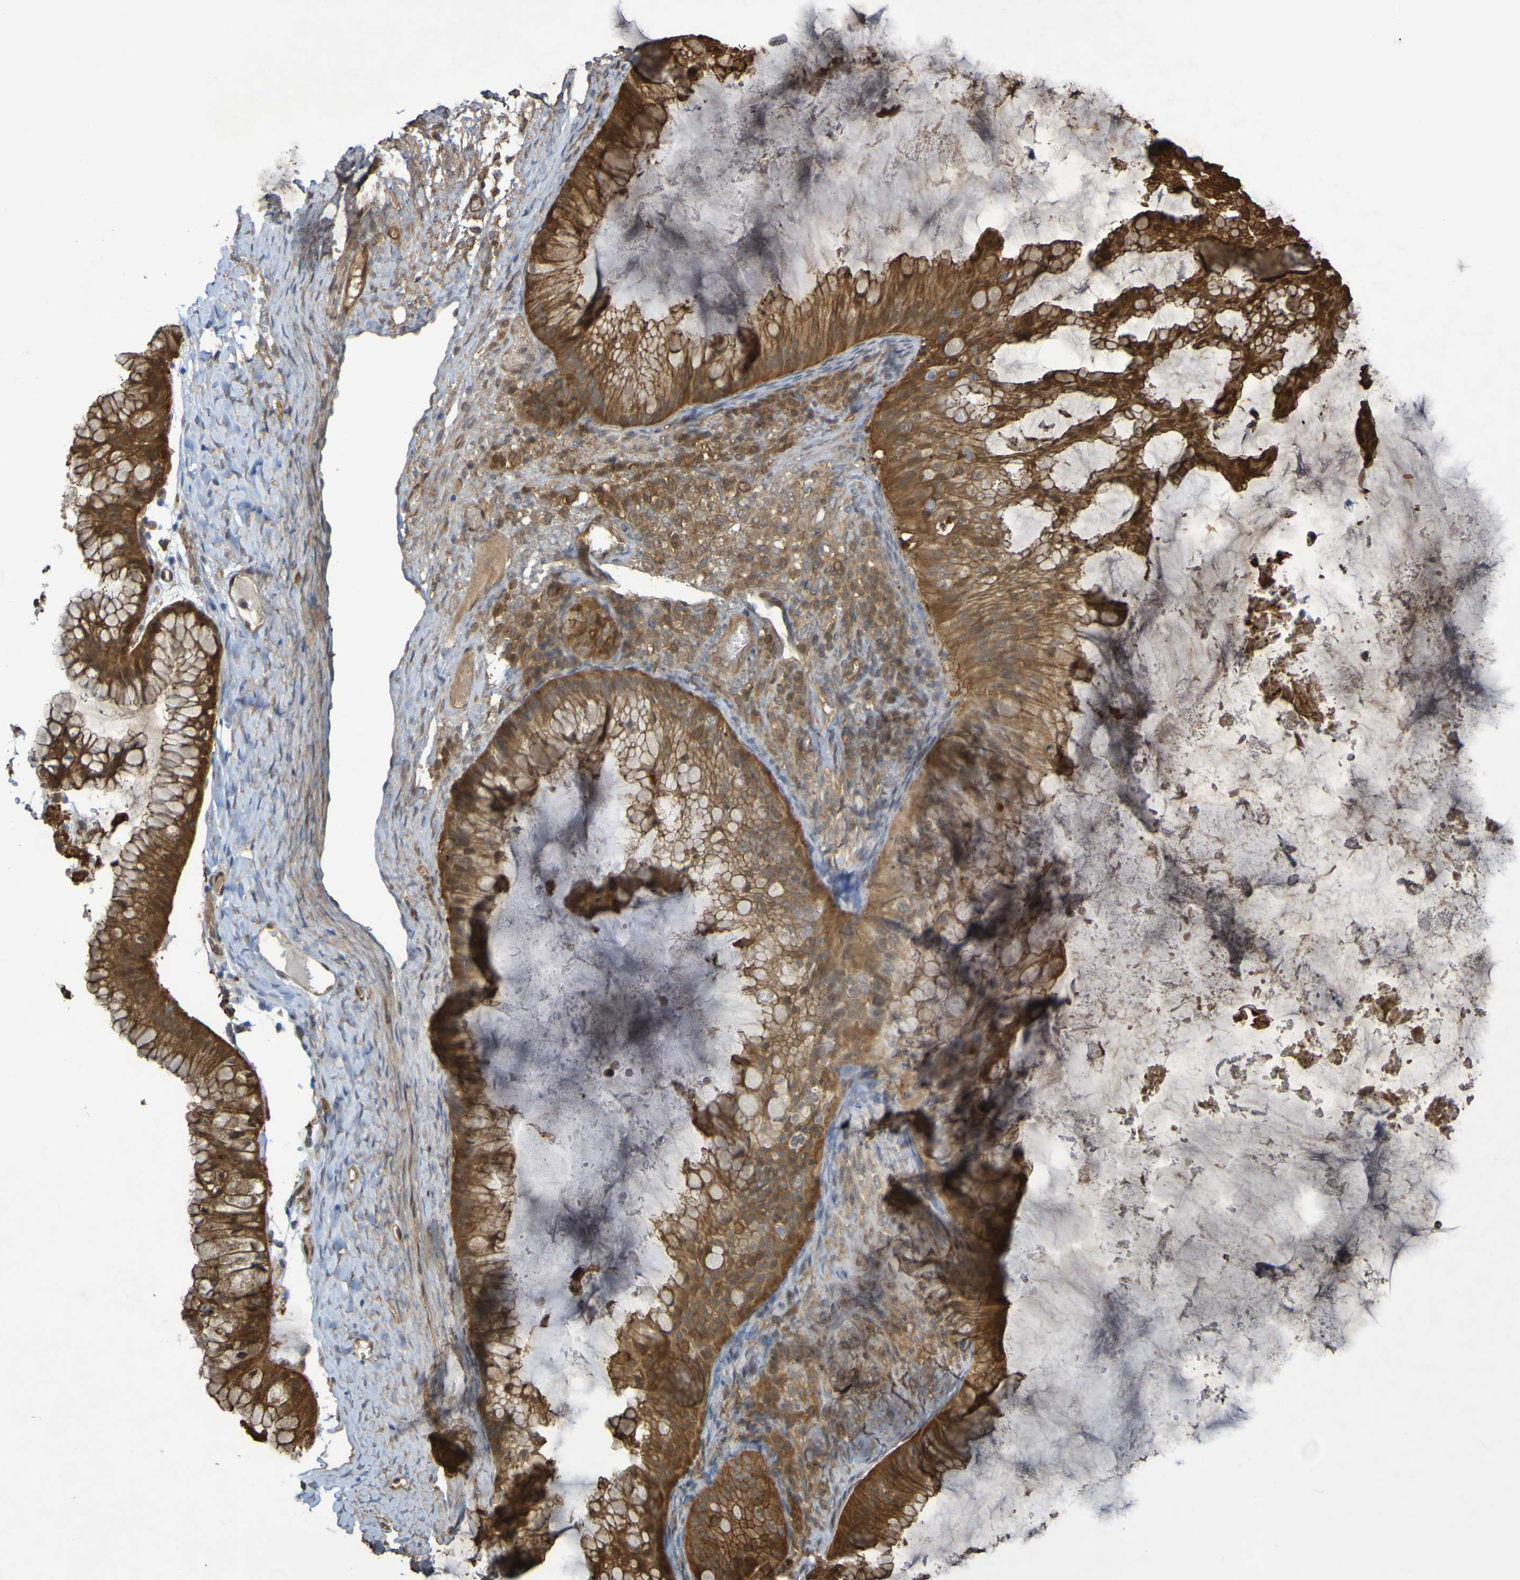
{"staining": {"intensity": "strong", "quantity": ">75%", "location": "cytoplasmic/membranous"}, "tissue": "ovarian cancer", "cell_type": "Tumor cells", "image_type": "cancer", "snomed": [{"axis": "morphology", "description": "Cystadenocarcinoma, mucinous, NOS"}, {"axis": "topography", "description": "Ovary"}], "caption": "Immunohistochemistry (IHC) staining of ovarian mucinous cystadenocarcinoma, which reveals high levels of strong cytoplasmic/membranous staining in about >75% of tumor cells indicating strong cytoplasmic/membranous protein positivity. The staining was performed using DAB (brown) for protein detection and nuclei were counterstained in hematoxylin (blue).", "gene": "SERPINB6", "patient": {"sex": "female", "age": 61}}